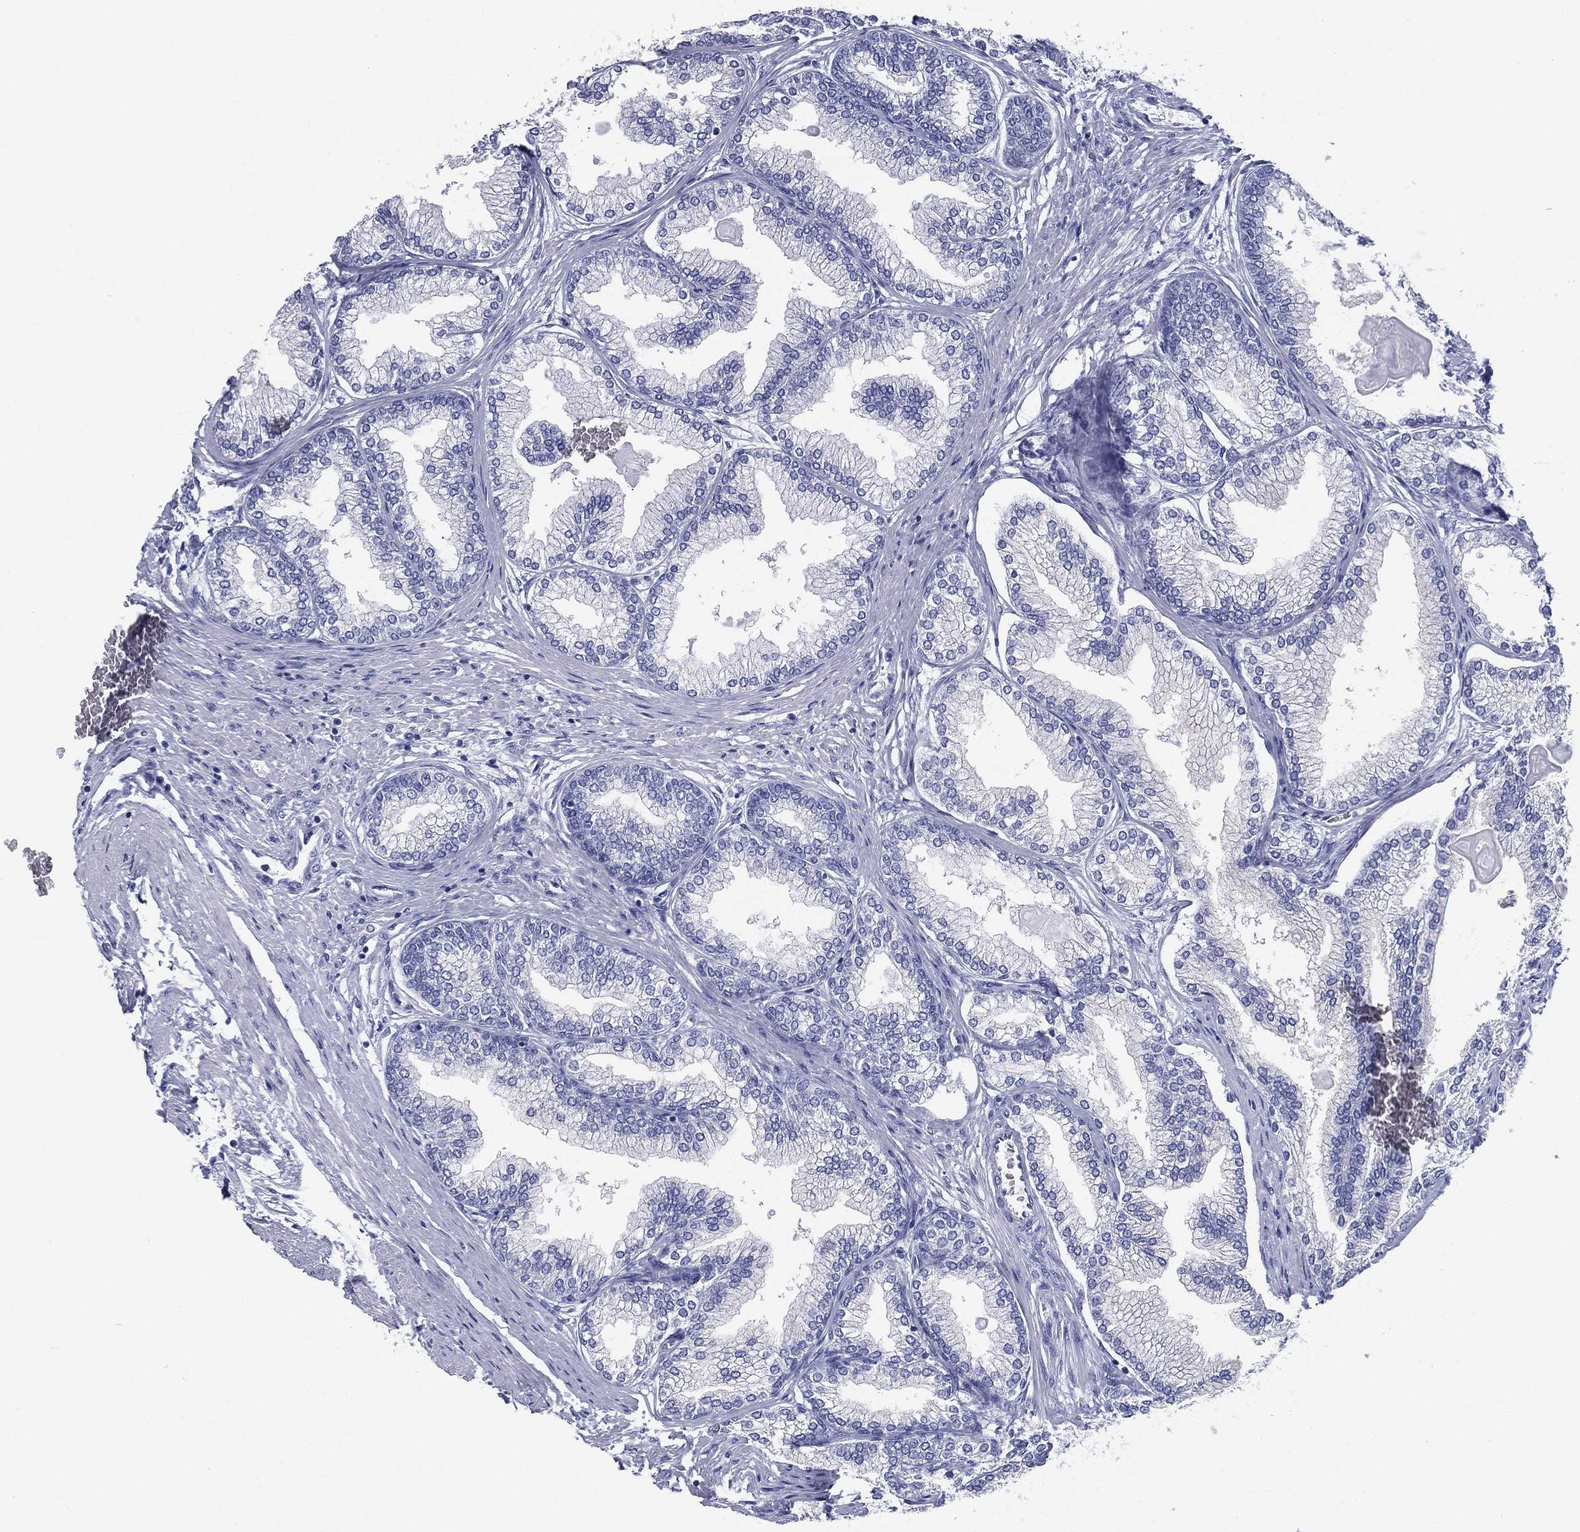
{"staining": {"intensity": "negative", "quantity": "none", "location": "none"}, "tissue": "prostate", "cell_type": "Glandular cells", "image_type": "normal", "snomed": [{"axis": "morphology", "description": "Normal tissue, NOS"}, {"axis": "topography", "description": "Prostate"}], "caption": "High power microscopy photomicrograph of an immunohistochemistry micrograph of benign prostate, revealing no significant staining in glandular cells.", "gene": "RSPH4A", "patient": {"sex": "male", "age": 72}}